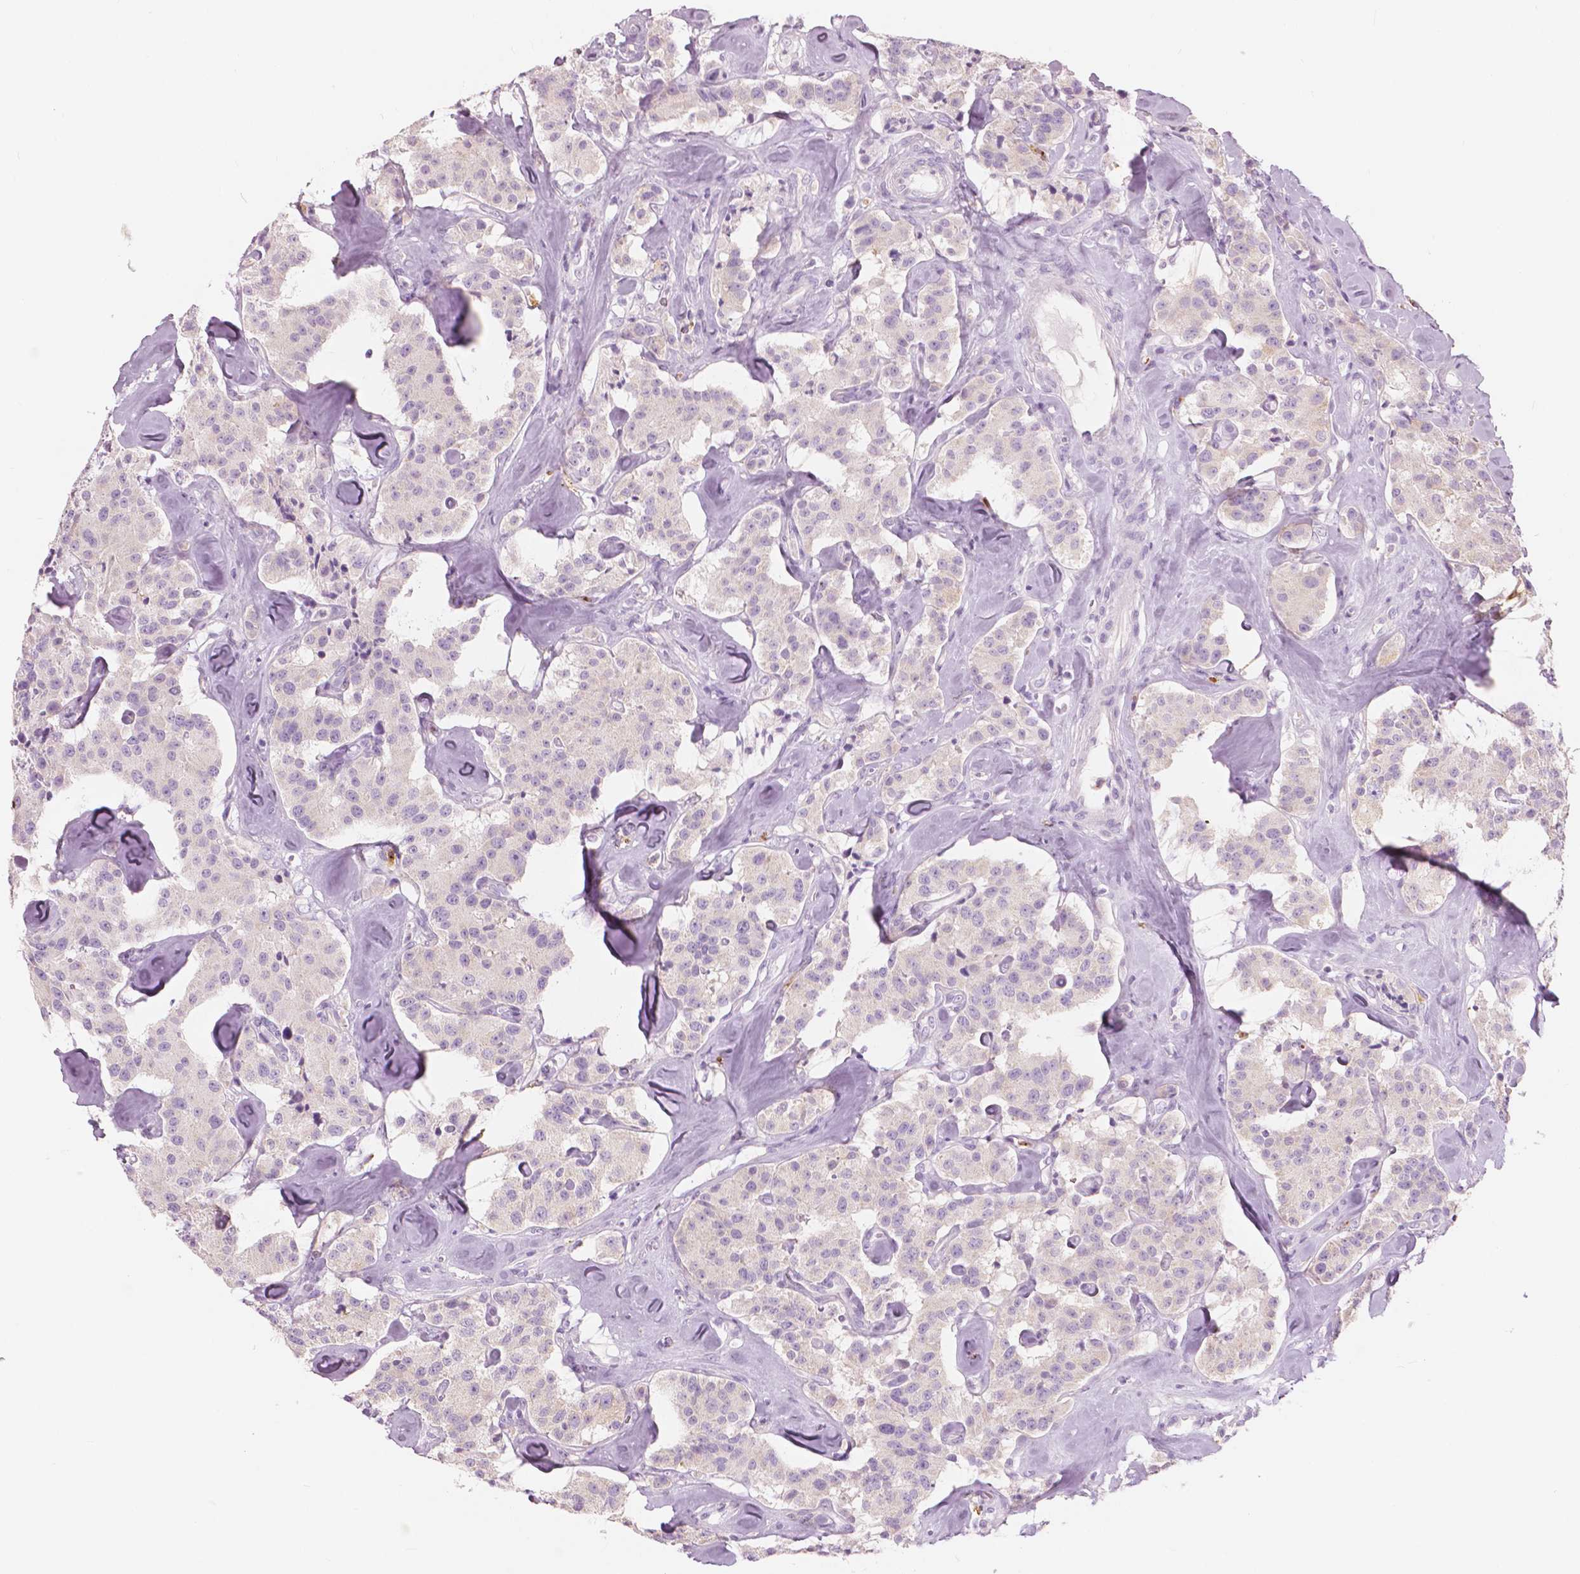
{"staining": {"intensity": "negative", "quantity": "none", "location": "none"}, "tissue": "carcinoid", "cell_type": "Tumor cells", "image_type": "cancer", "snomed": [{"axis": "morphology", "description": "Carcinoid, malignant, NOS"}, {"axis": "topography", "description": "Pancreas"}], "caption": "Immunohistochemistry photomicrograph of neoplastic tissue: carcinoid stained with DAB exhibits no significant protein expression in tumor cells.", "gene": "CXCR2", "patient": {"sex": "male", "age": 41}}